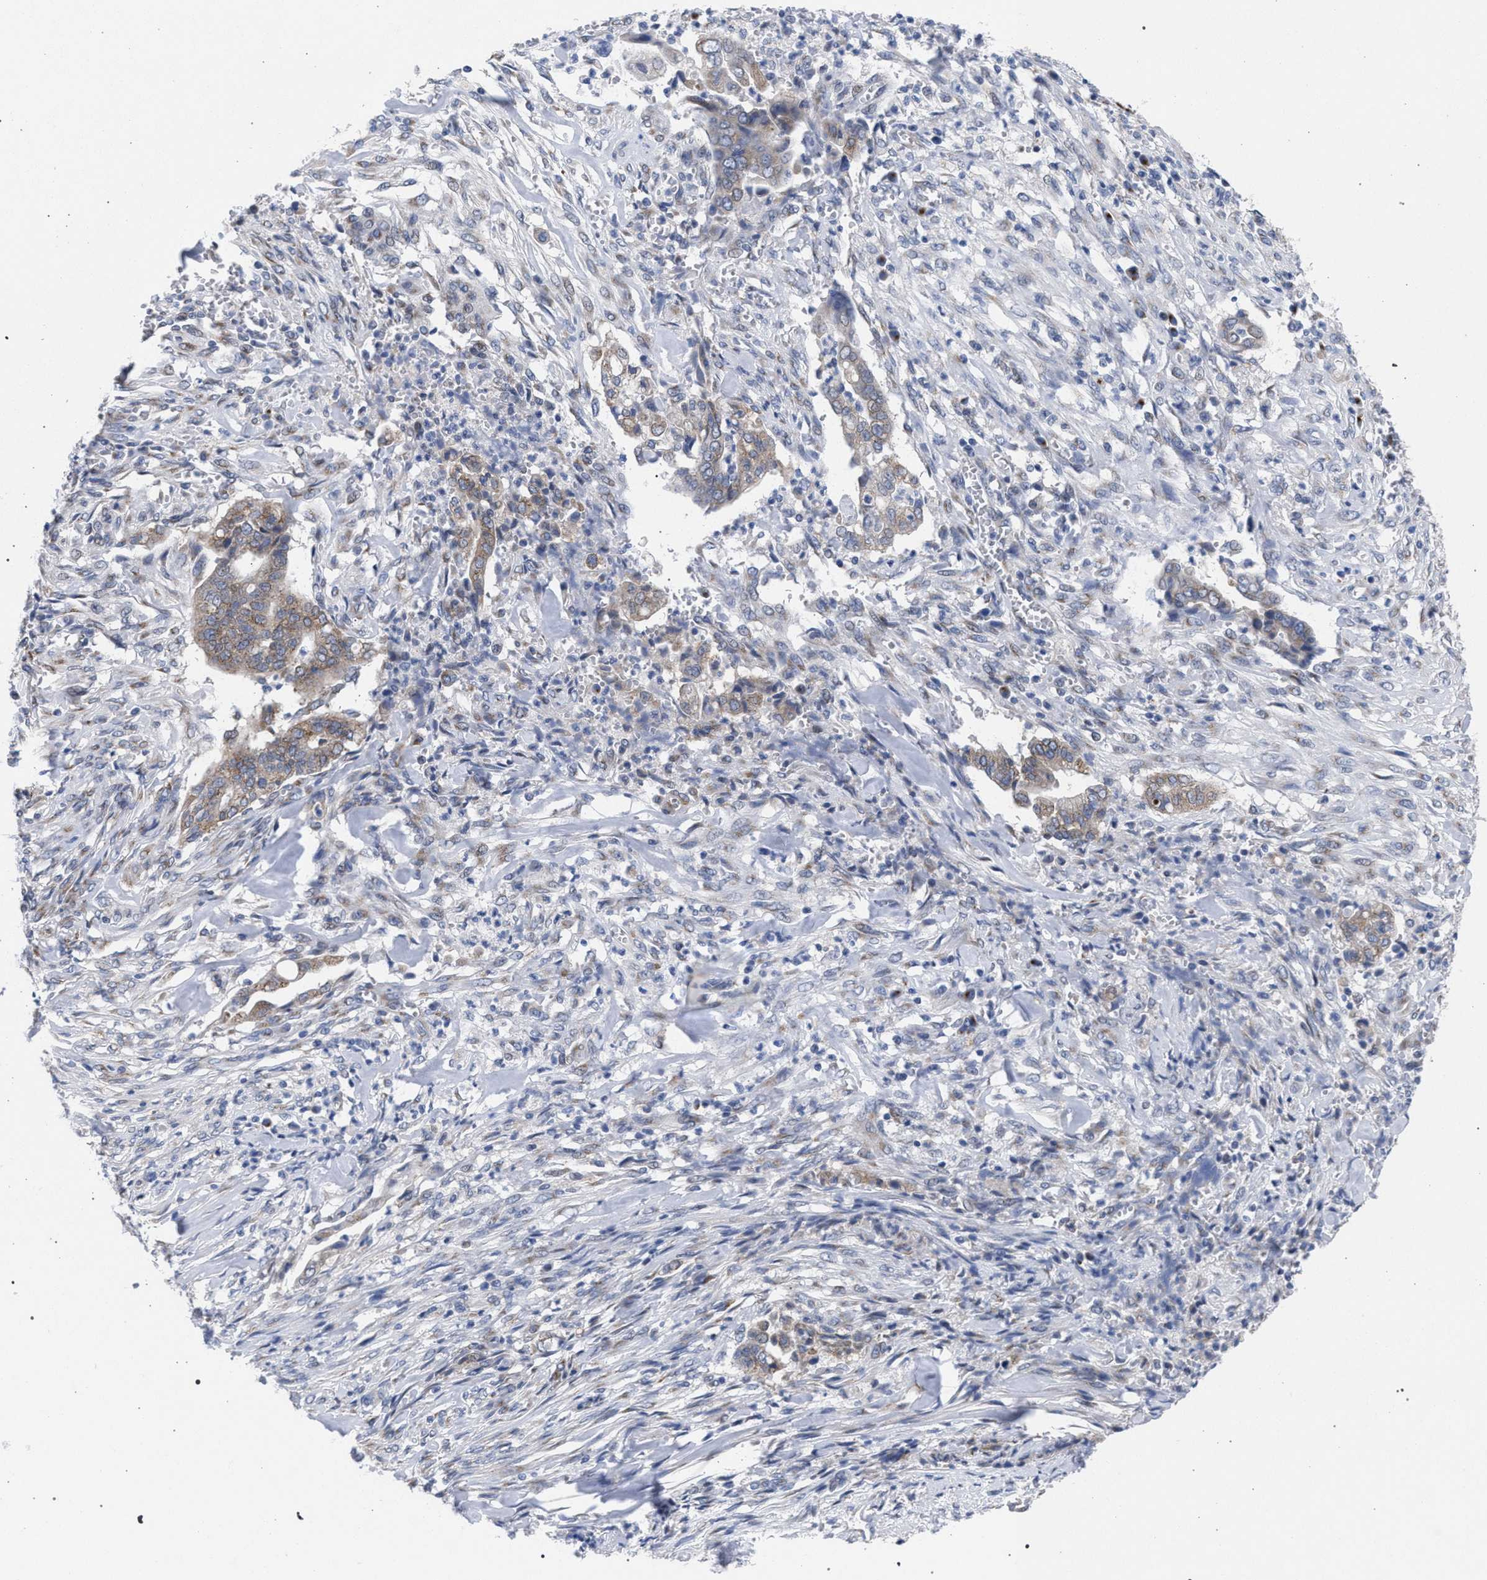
{"staining": {"intensity": "weak", "quantity": ">75%", "location": "cytoplasmic/membranous"}, "tissue": "cervical cancer", "cell_type": "Tumor cells", "image_type": "cancer", "snomed": [{"axis": "morphology", "description": "Adenocarcinoma, NOS"}, {"axis": "topography", "description": "Cervix"}], "caption": "Weak cytoplasmic/membranous protein staining is present in approximately >75% of tumor cells in cervical cancer. (DAB IHC with brightfield microscopy, high magnification).", "gene": "GOLGA2", "patient": {"sex": "female", "age": 44}}